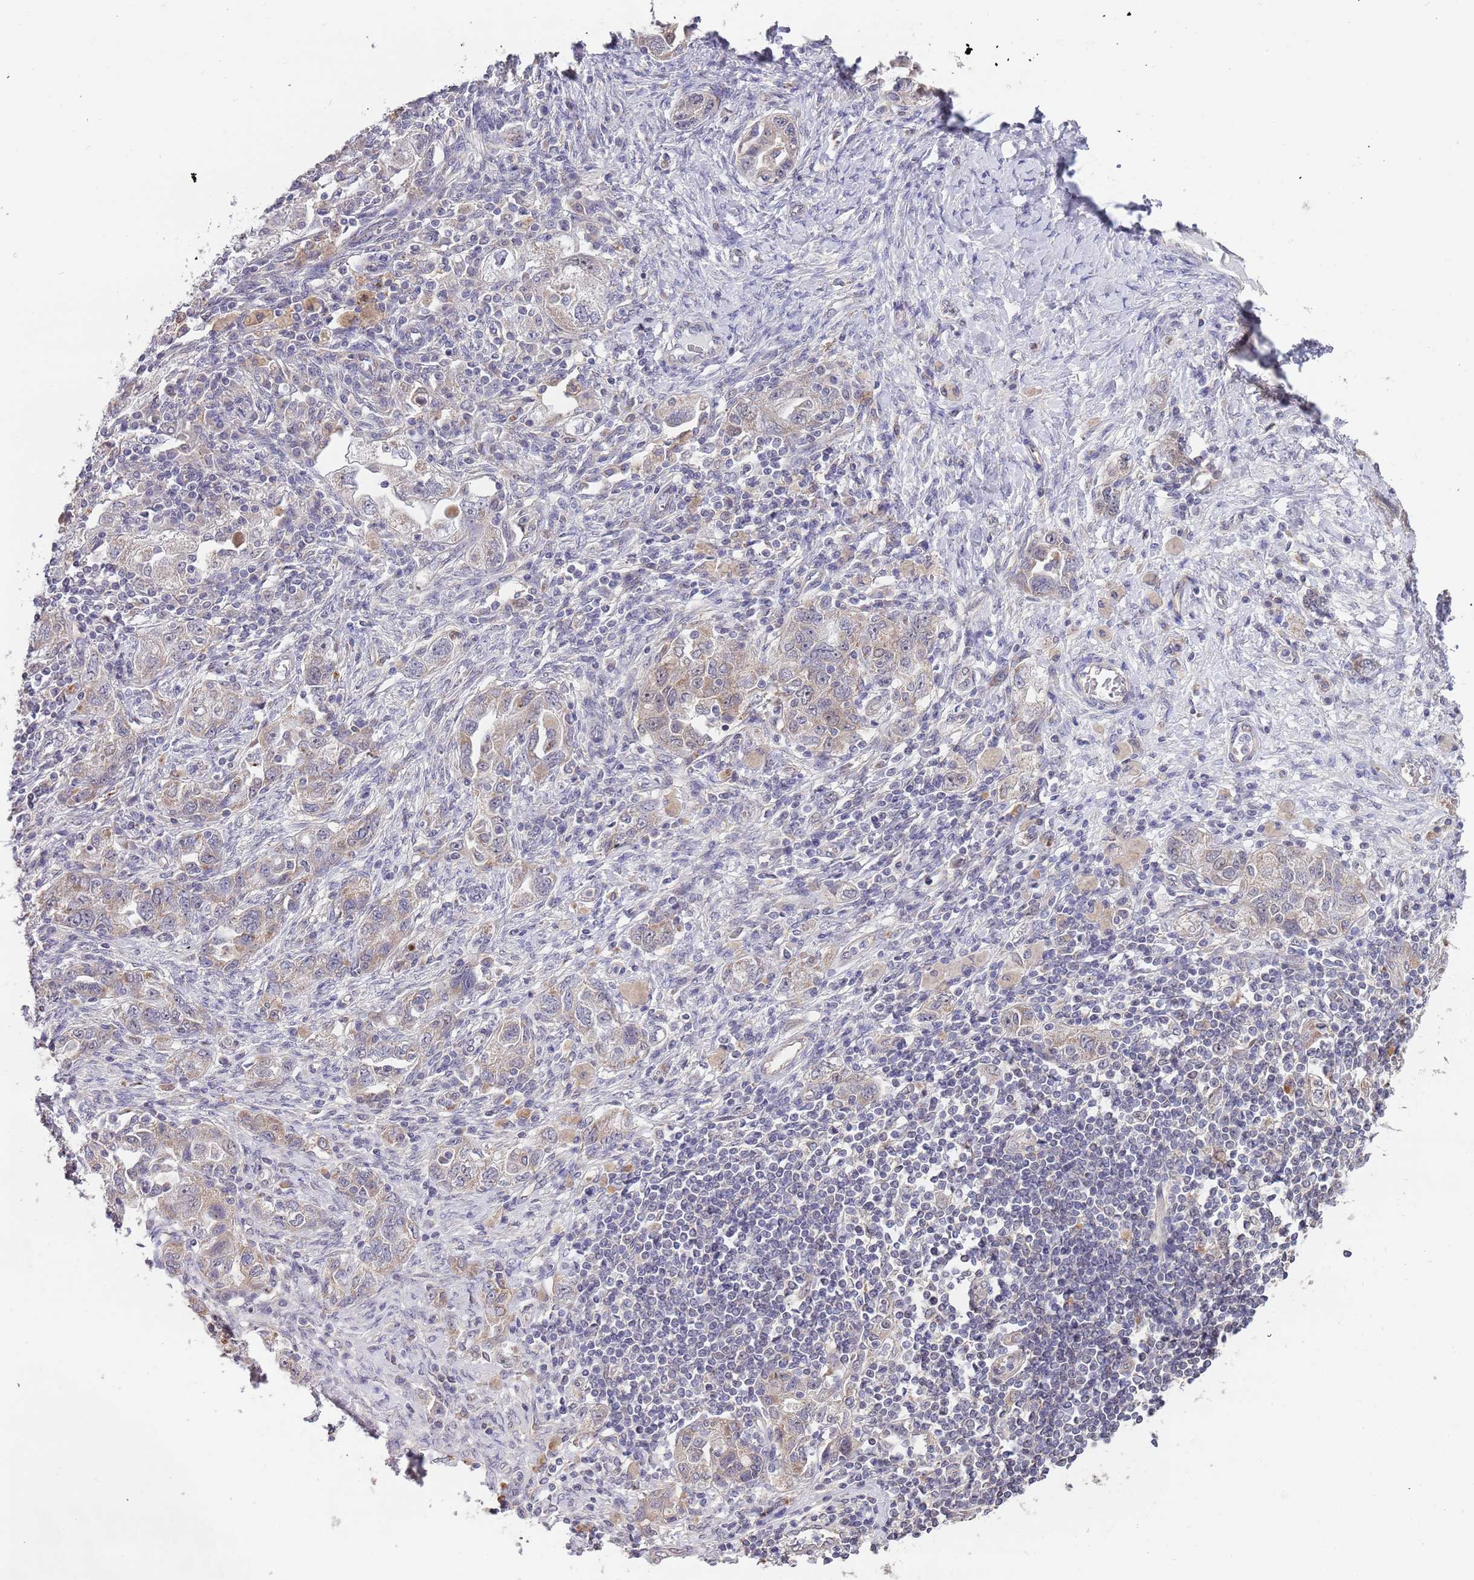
{"staining": {"intensity": "weak", "quantity": "<25%", "location": "cytoplasmic/membranous"}, "tissue": "ovarian cancer", "cell_type": "Tumor cells", "image_type": "cancer", "snomed": [{"axis": "morphology", "description": "Carcinoma, NOS"}, {"axis": "morphology", "description": "Cystadenocarcinoma, serous, NOS"}, {"axis": "topography", "description": "Ovary"}], "caption": "This is an IHC histopathology image of human ovarian carcinoma. There is no staining in tumor cells.", "gene": "TMEM64", "patient": {"sex": "female", "age": 69}}